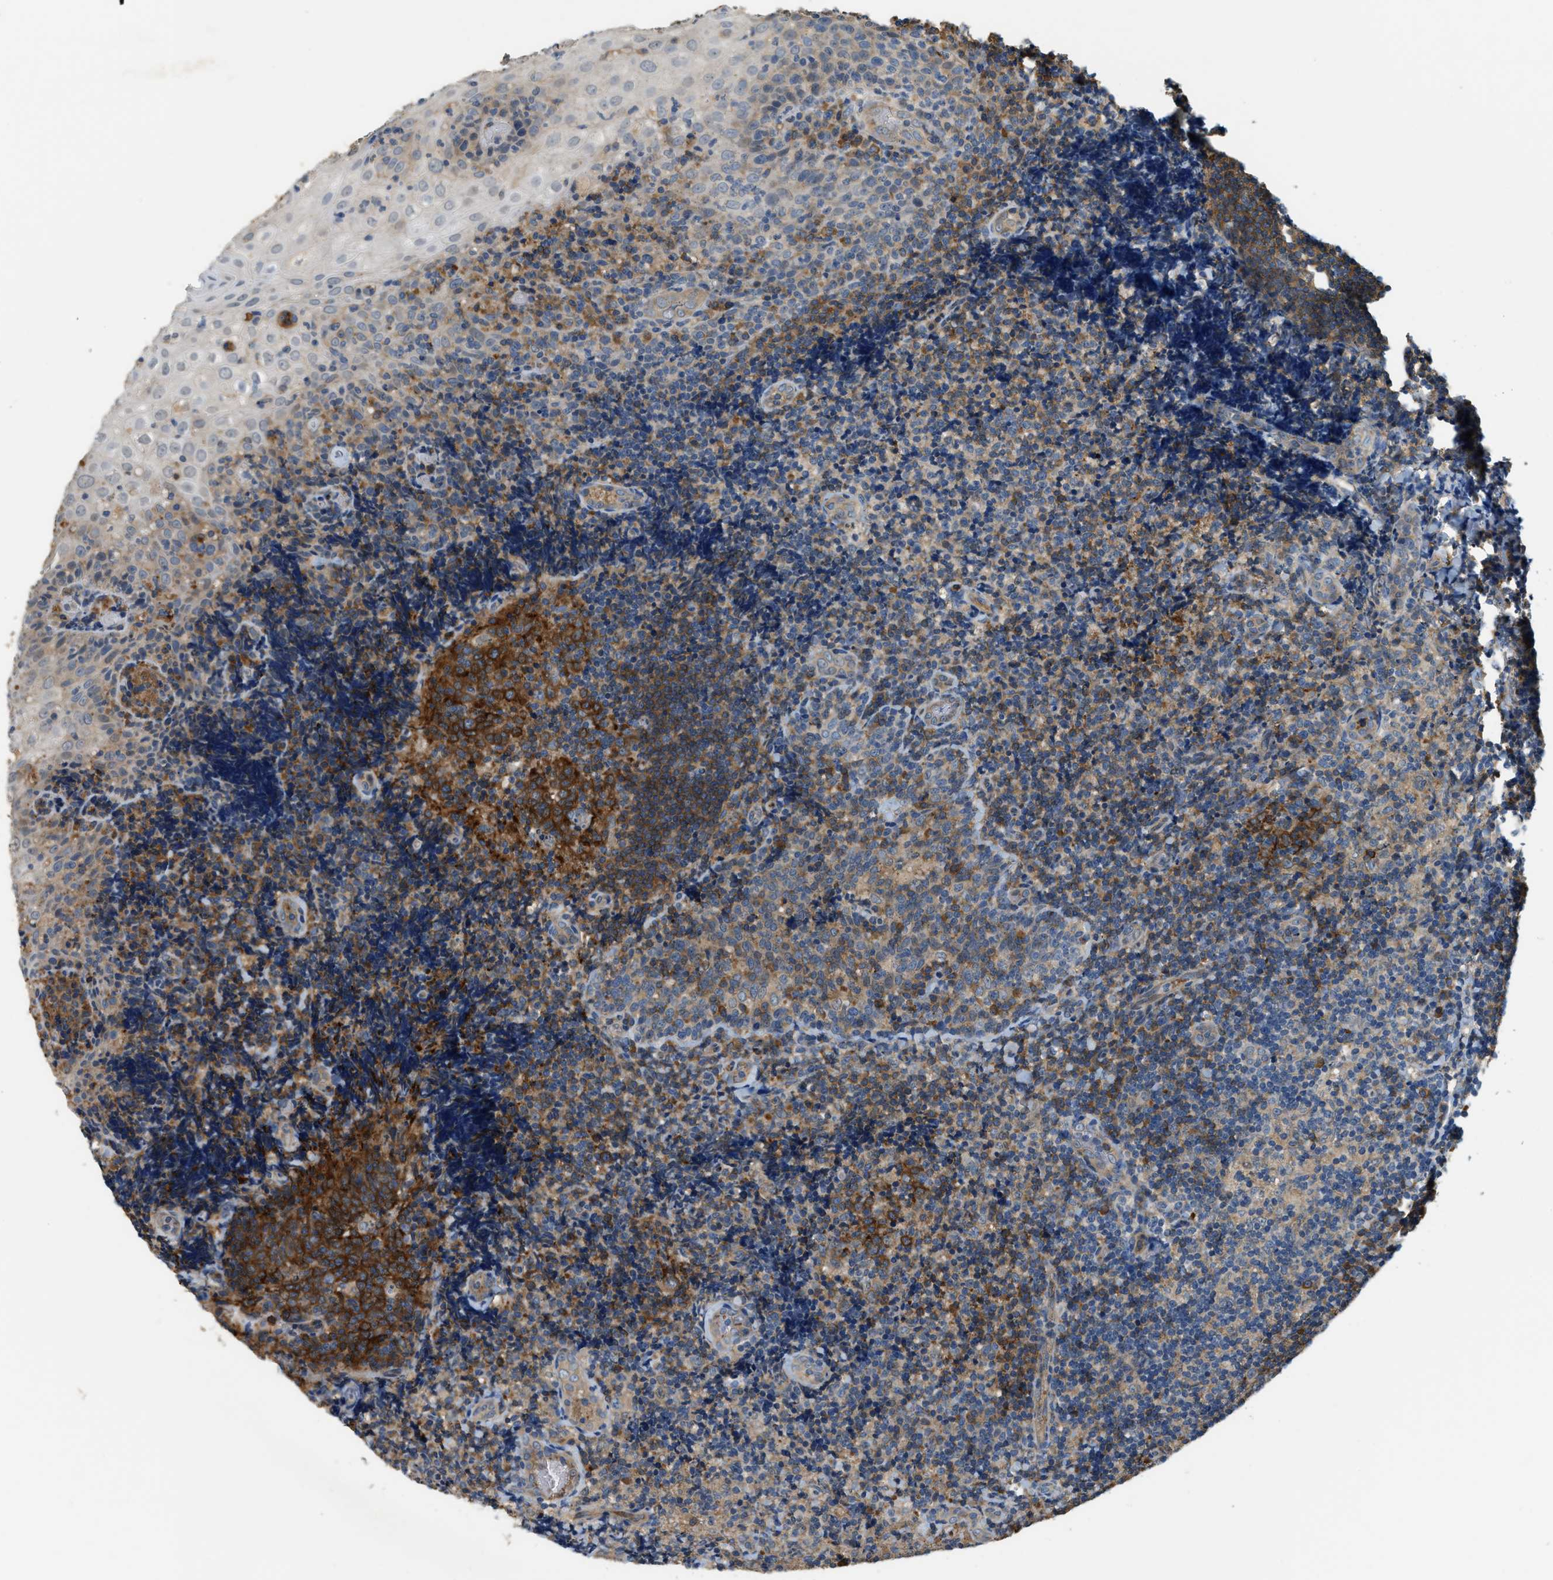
{"staining": {"intensity": "strong", "quantity": ">75%", "location": "cytoplasmic/membranous"}, "tissue": "tonsil", "cell_type": "Germinal center cells", "image_type": "normal", "snomed": [{"axis": "morphology", "description": "Normal tissue, NOS"}, {"axis": "topography", "description": "Tonsil"}], "caption": "Immunohistochemical staining of benign tonsil exhibits high levels of strong cytoplasmic/membranous positivity in approximately >75% of germinal center cells. The staining is performed using DAB brown chromogen to label protein expression. The nuclei are counter-stained blue using hematoxylin.", "gene": "CFLAR", "patient": {"sex": "male", "age": 37}}